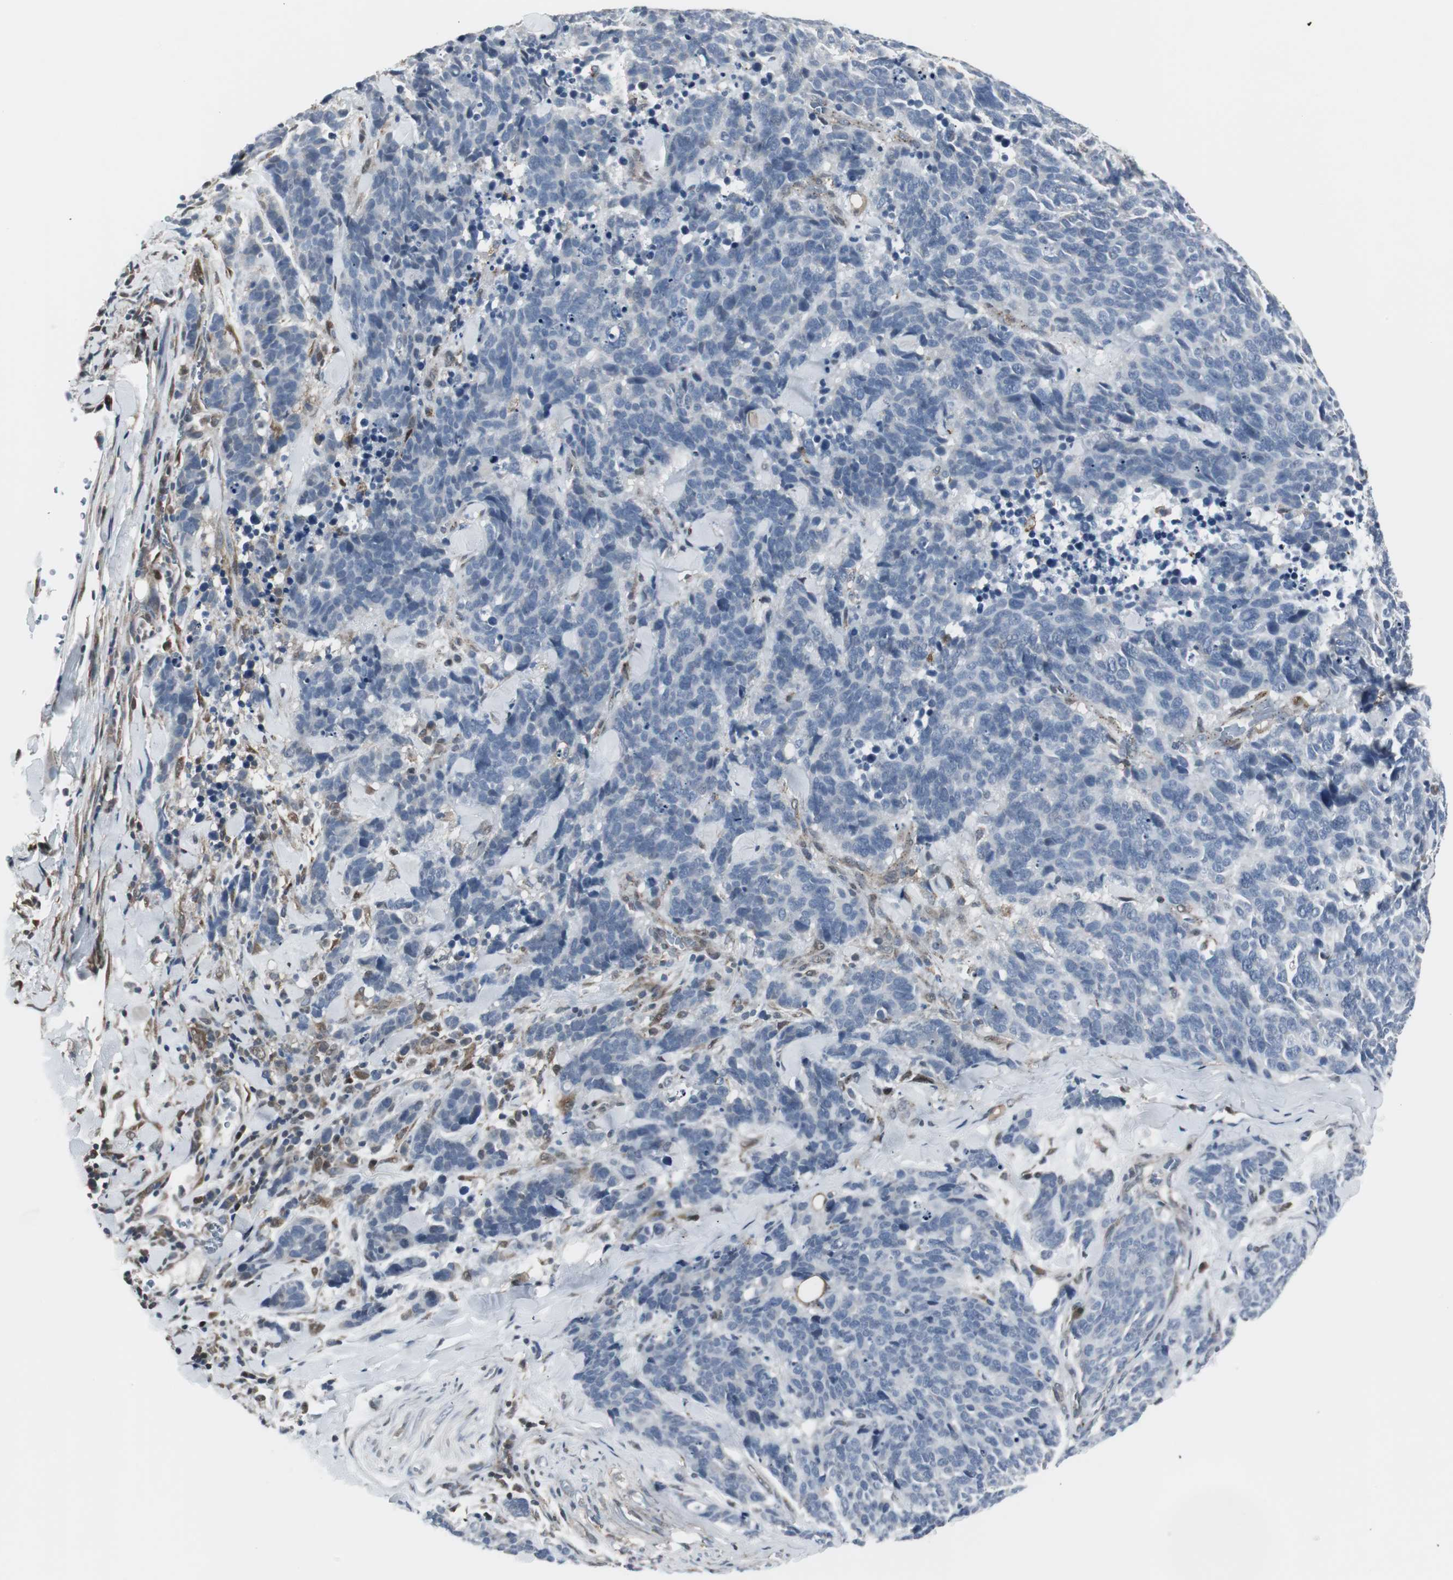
{"staining": {"intensity": "negative", "quantity": "none", "location": "none"}, "tissue": "lung cancer", "cell_type": "Tumor cells", "image_type": "cancer", "snomed": [{"axis": "morphology", "description": "Neoplasm, malignant, NOS"}, {"axis": "topography", "description": "Lung"}], "caption": "High magnification brightfield microscopy of lung cancer stained with DAB (3,3'-diaminobenzidine) (brown) and counterstained with hematoxylin (blue): tumor cells show no significant expression.", "gene": "PLIN3", "patient": {"sex": "female", "age": 58}}